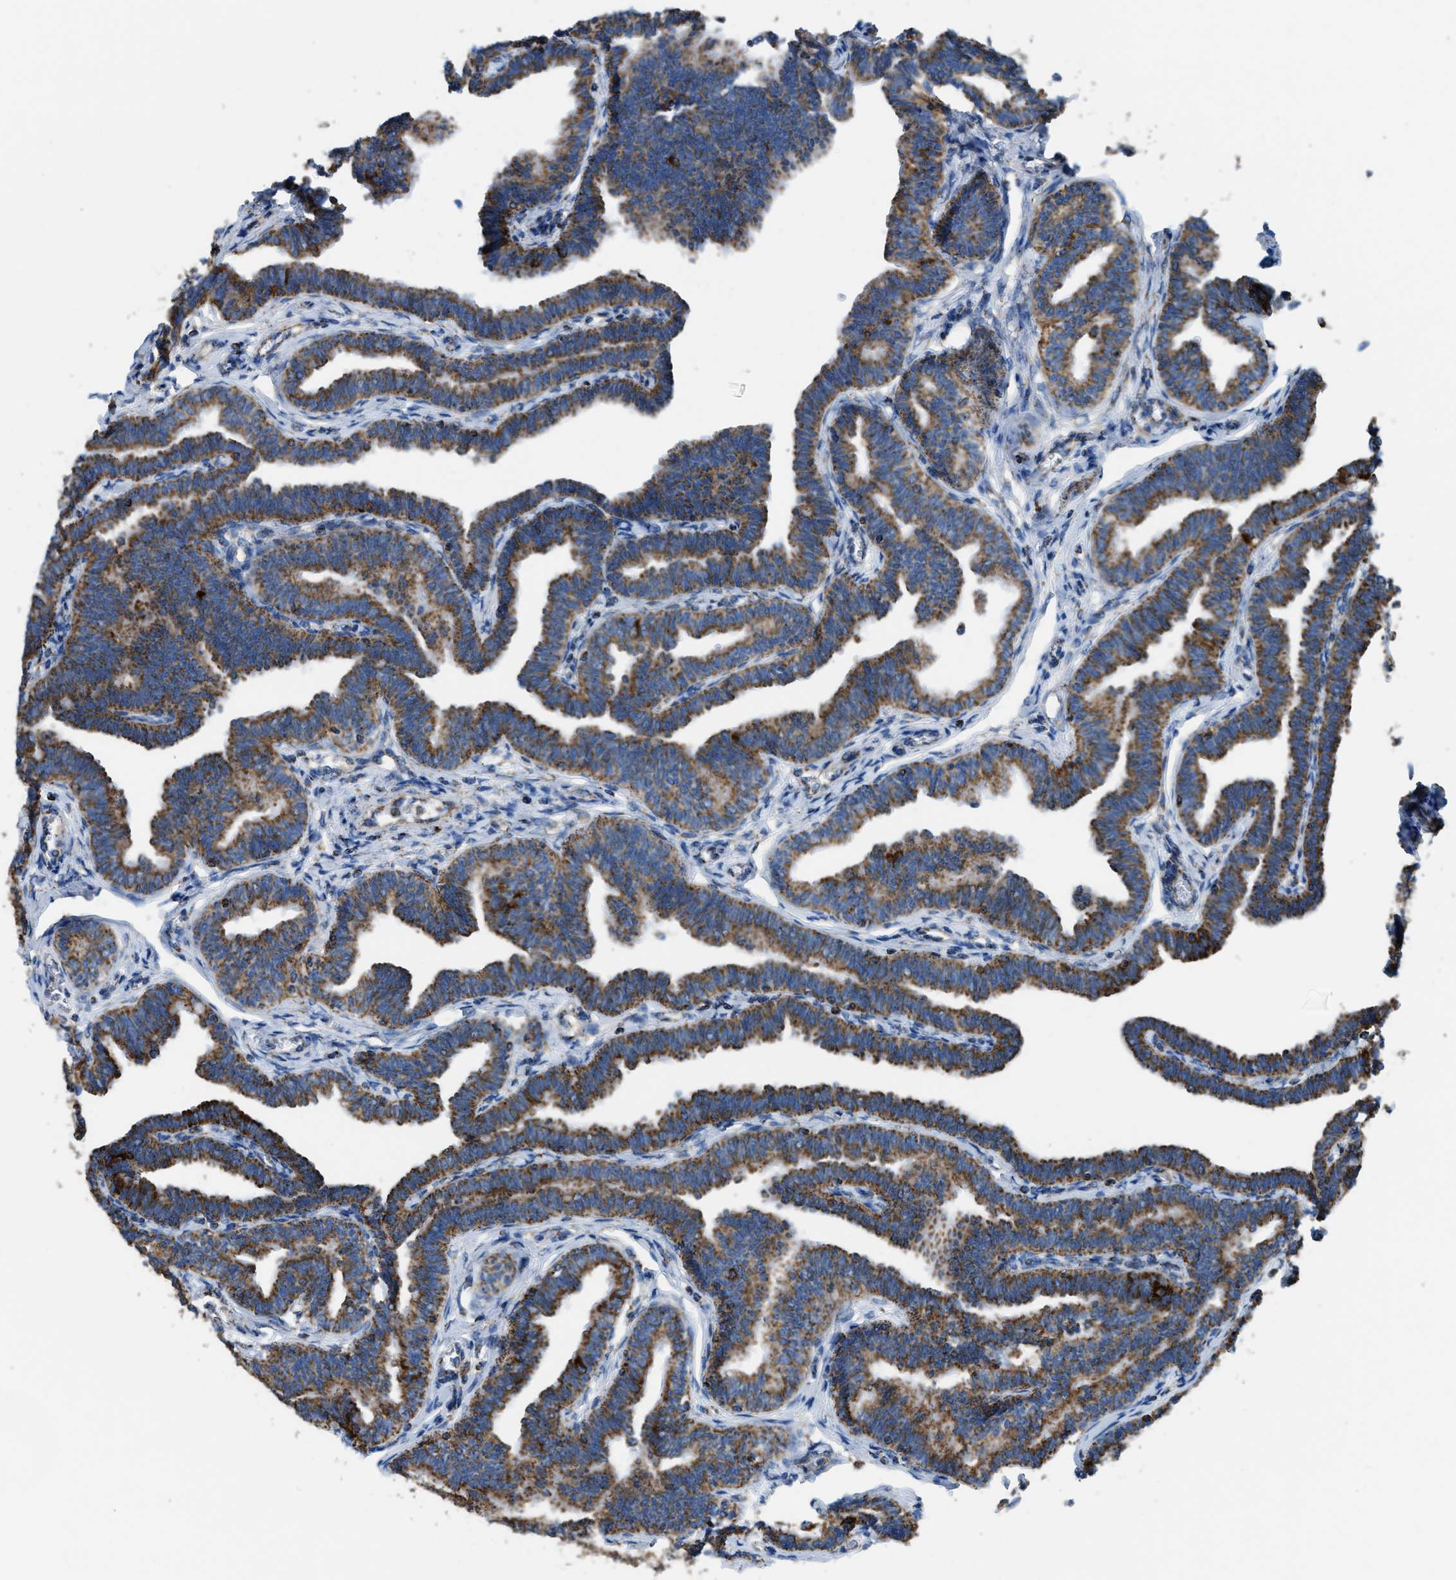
{"staining": {"intensity": "moderate", "quantity": ">75%", "location": "cytoplasmic/membranous"}, "tissue": "fallopian tube", "cell_type": "Glandular cells", "image_type": "normal", "snomed": [{"axis": "morphology", "description": "Normal tissue, NOS"}, {"axis": "topography", "description": "Fallopian tube"}, {"axis": "topography", "description": "Ovary"}], "caption": "This is a histology image of IHC staining of normal fallopian tube, which shows moderate positivity in the cytoplasmic/membranous of glandular cells.", "gene": "ETFB", "patient": {"sex": "female", "age": 23}}